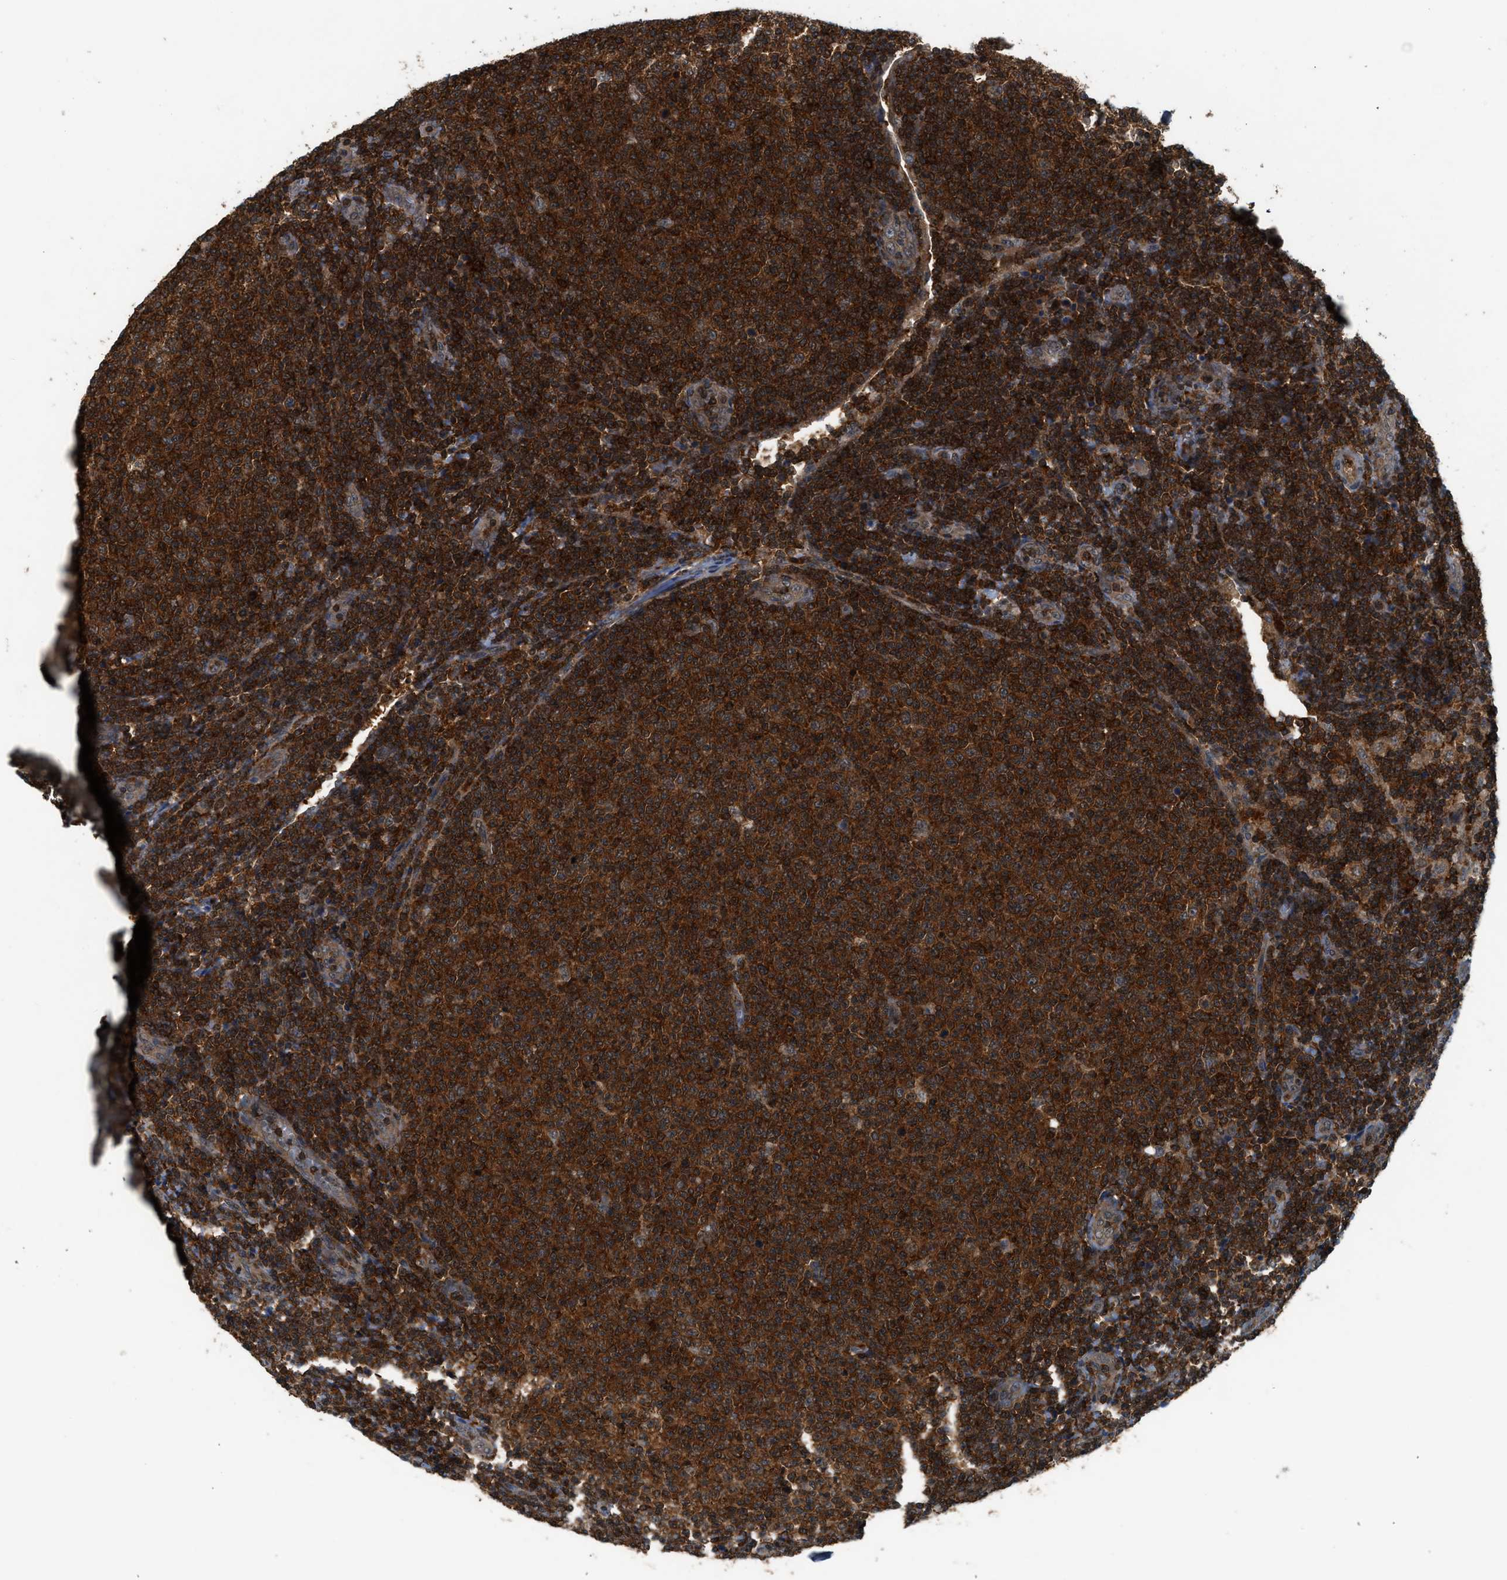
{"staining": {"intensity": "strong", "quantity": ">75%", "location": "cytoplasmic/membranous"}, "tissue": "lymphoma", "cell_type": "Tumor cells", "image_type": "cancer", "snomed": [{"axis": "morphology", "description": "Malignant lymphoma, non-Hodgkin's type, Low grade"}, {"axis": "topography", "description": "Lymph node"}], "caption": "A high-resolution image shows immunohistochemistry staining of malignant lymphoma, non-Hodgkin's type (low-grade), which displays strong cytoplasmic/membranous staining in approximately >75% of tumor cells.", "gene": "OXSR1", "patient": {"sex": "male", "age": 66}}